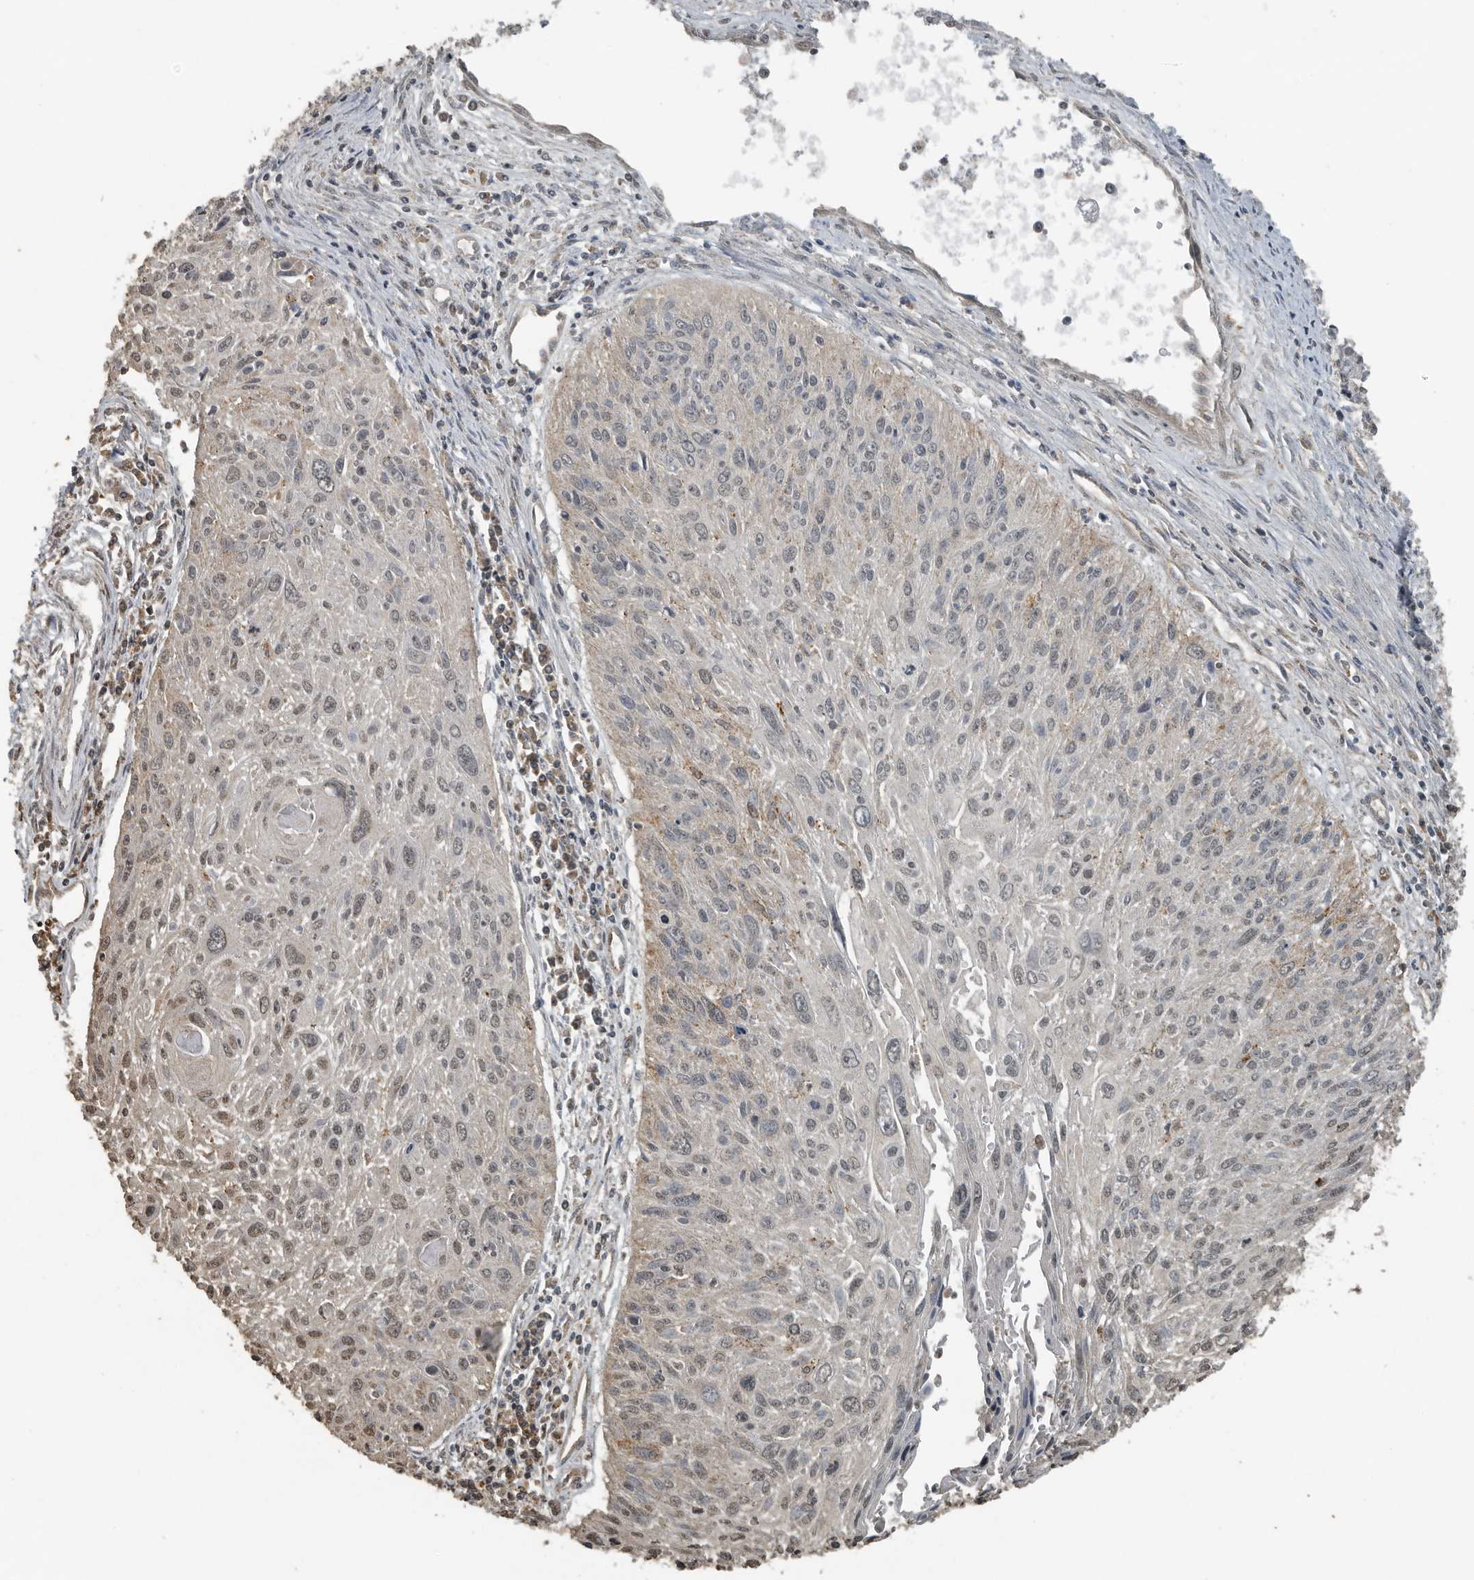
{"staining": {"intensity": "weak", "quantity": "25%-75%", "location": "cytoplasmic/membranous,nuclear"}, "tissue": "cervical cancer", "cell_type": "Tumor cells", "image_type": "cancer", "snomed": [{"axis": "morphology", "description": "Squamous cell carcinoma, NOS"}, {"axis": "topography", "description": "Cervix"}], "caption": "IHC micrograph of squamous cell carcinoma (cervical) stained for a protein (brown), which reveals low levels of weak cytoplasmic/membranous and nuclear expression in approximately 25%-75% of tumor cells.", "gene": "AFAP1", "patient": {"sex": "female", "age": 51}}